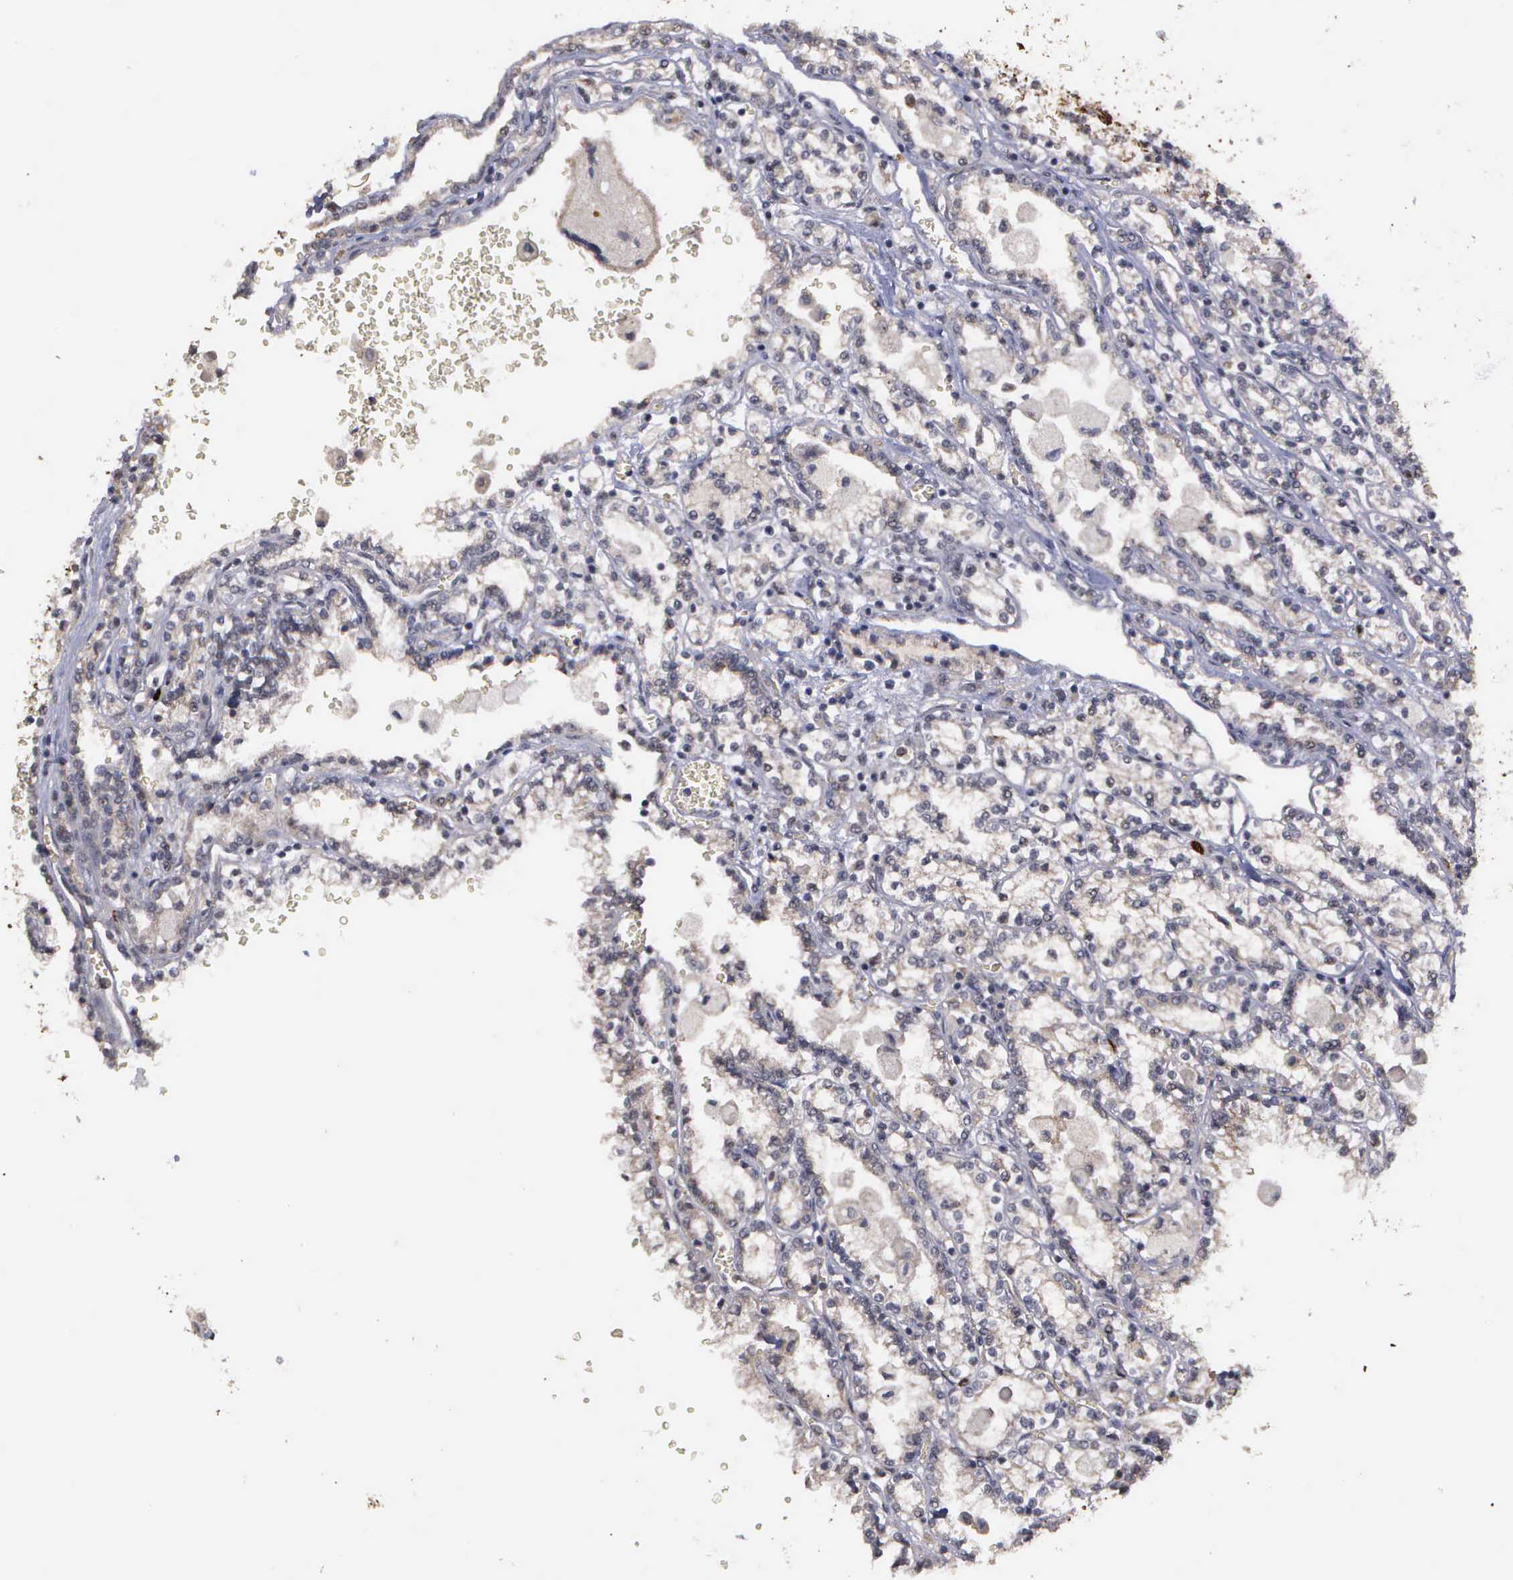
{"staining": {"intensity": "negative", "quantity": "none", "location": "none"}, "tissue": "renal cancer", "cell_type": "Tumor cells", "image_type": "cancer", "snomed": [{"axis": "morphology", "description": "Adenocarcinoma, NOS"}, {"axis": "topography", "description": "Kidney"}], "caption": "This micrograph is of renal cancer stained with immunohistochemistry to label a protein in brown with the nuclei are counter-stained blue. There is no positivity in tumor cells. (DAB (3,3'-diaminobenzidine) immunohistochemistry (IHC) visualized using brightfield microscopy, high magnification).", "gene": "MAP3K9", "patient": {"sex": "female", "age": 56}}